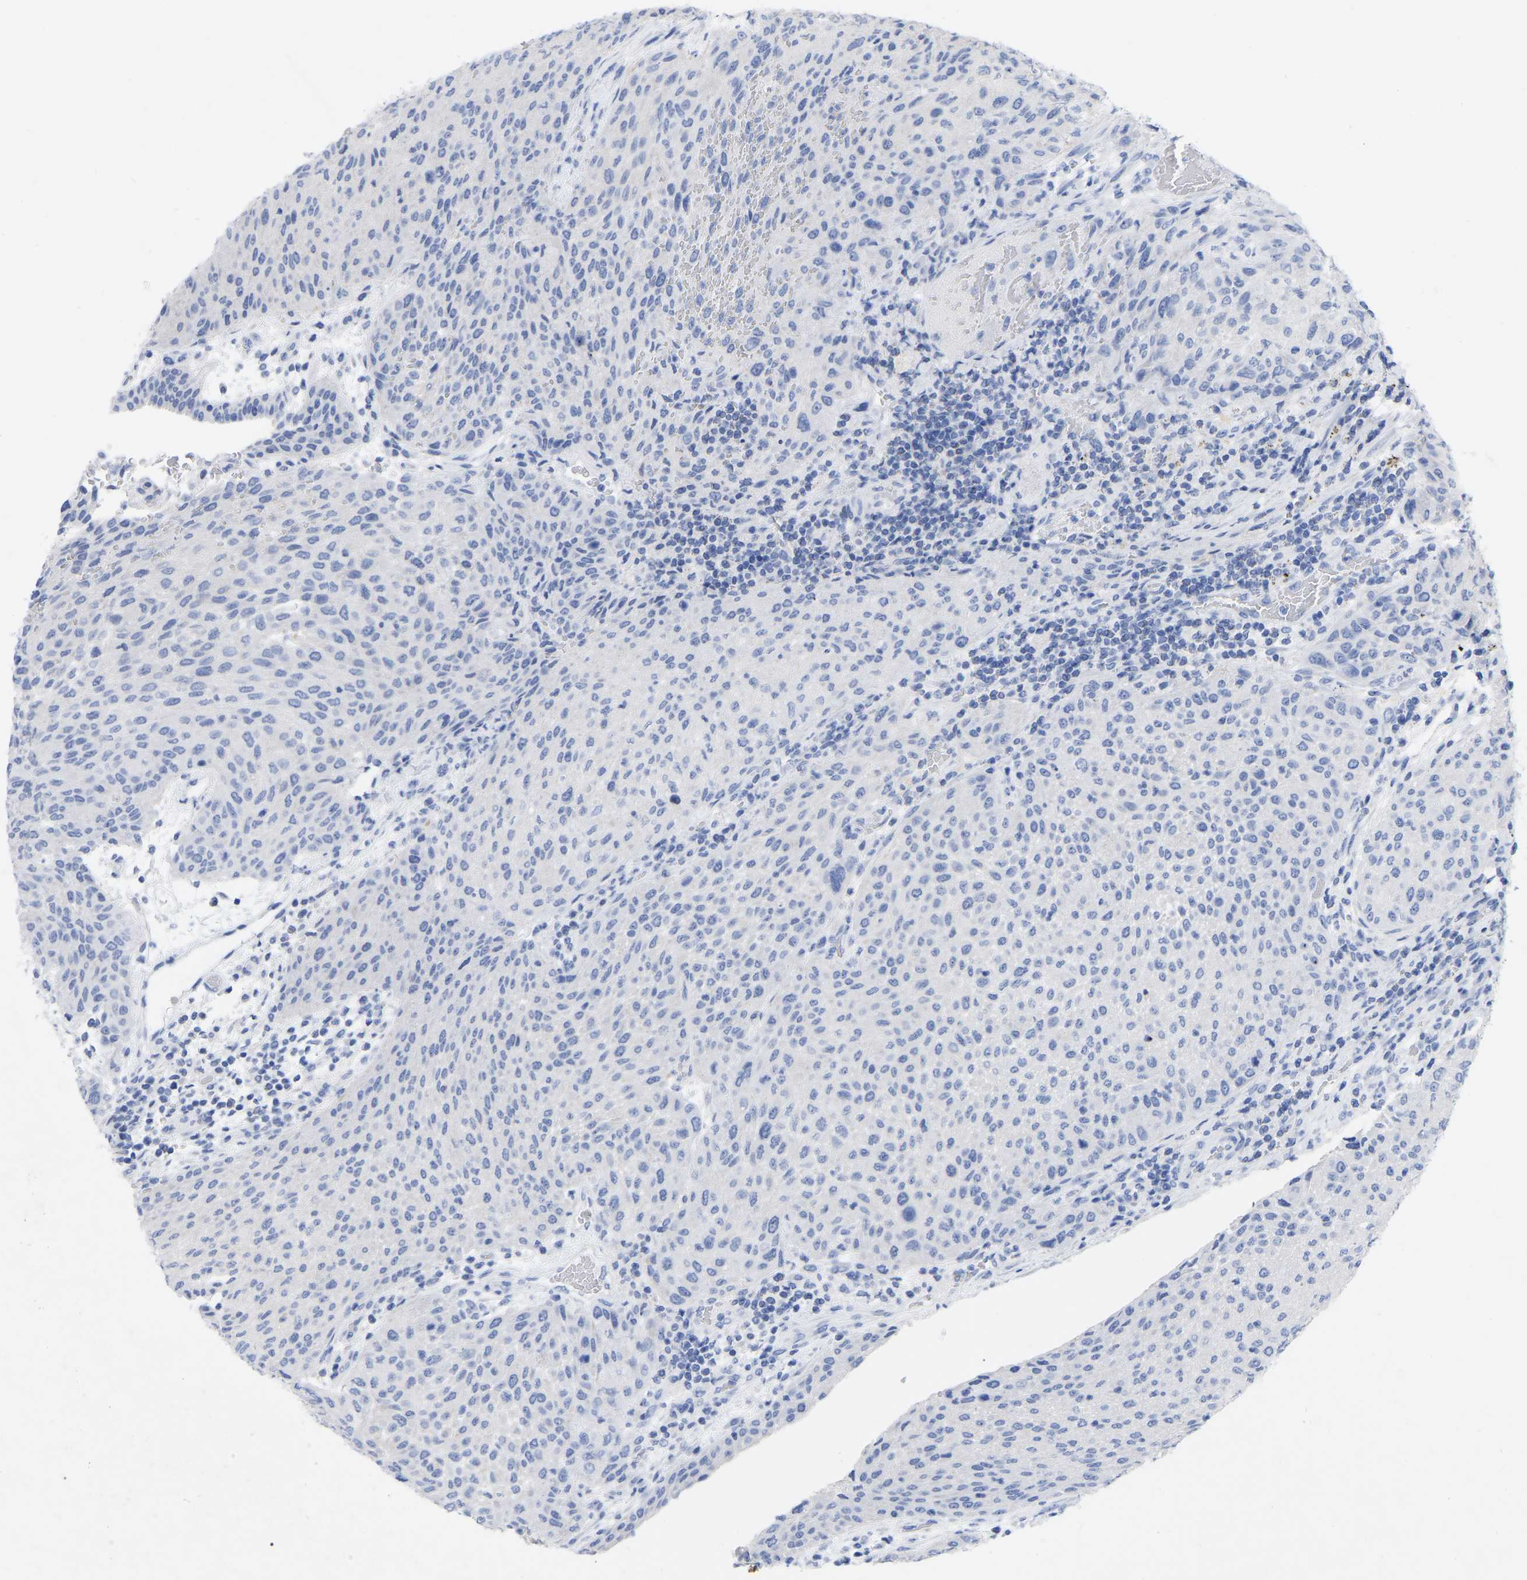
{"staining": {"intensity": "negative", "quantity": "none", "location": "none"}, "tissue": "urothelial cancer", "cell_type": "Tumor cells", "image_type": "cancer", "snomed": [{"axis": "morphology", "description": "Urothelial carcinoma, Low grade"}, {"axis": "morphology", "description": "Urothelial carcinoma, High grade"}, {"axis": "topography", "description": "Urinary bladder"}], "caption": "High magnification brightfield microscopy of urothelial cancer stained with DAB (3,3'-diaminobenzidine) (brown) and counterstained with hematoxylin (blue): tumor cells show no significant positivity.", "gene": "ZNF629", "patient": {"sex": "male", "age": 35}}